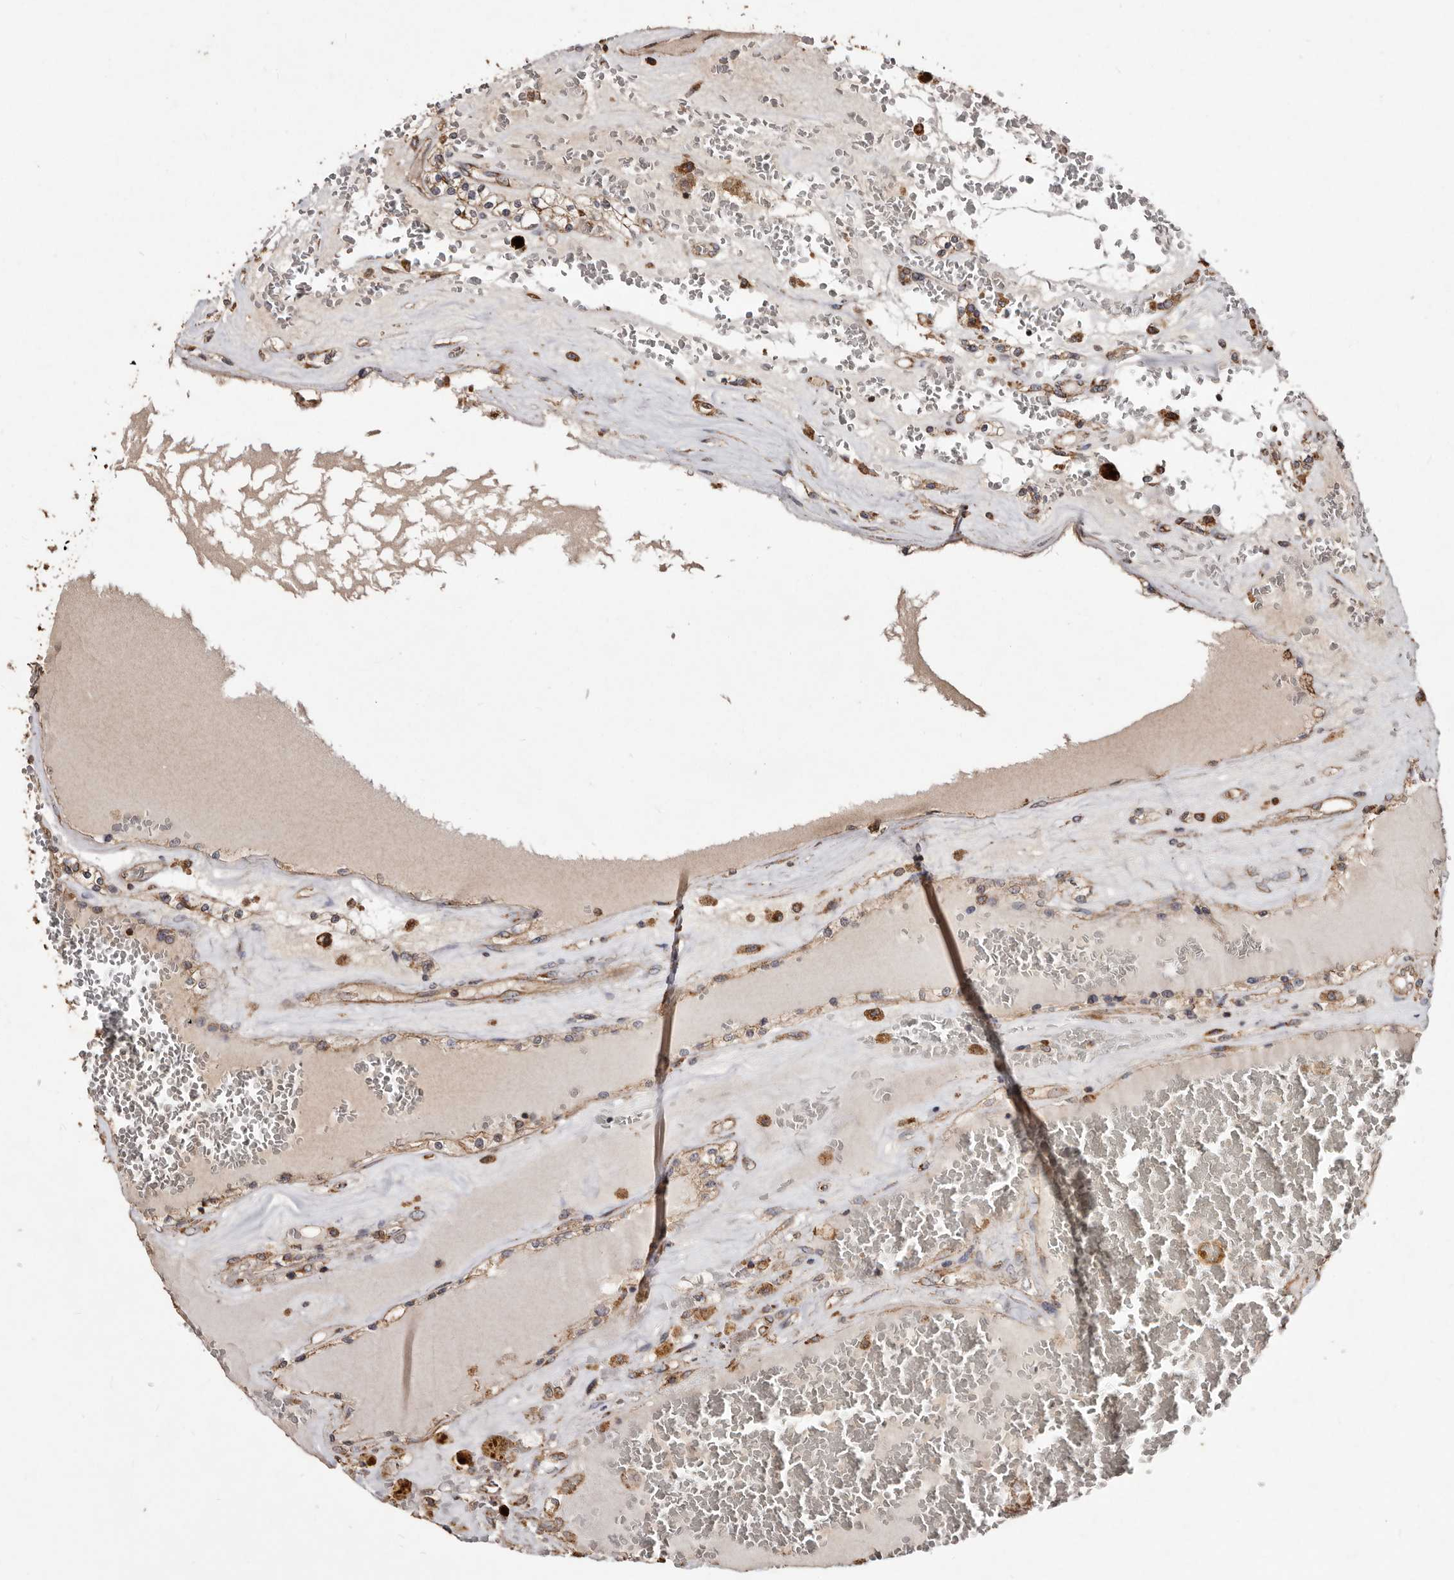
{"staining": {"intensity": "weak", "quantity": "25%-75%", "location": "cytoplasmic/membranous"}, "tissue": "renal cancer", "cell_type": "Tumor cells", "image_type": "cancer", "snomed": [{"axis": "morphology", "description": "Adenocarcinoma, NOS"}, {"axis": "topography", "description": "Kidney"}], "caption": "IHC of renal cancer displays low levels of weak cytoplasmic/membranous expression in about 25%-75% of tumor cells.", "gene": "STEAP2", "patient": {"sex": "female", "age": 56}}